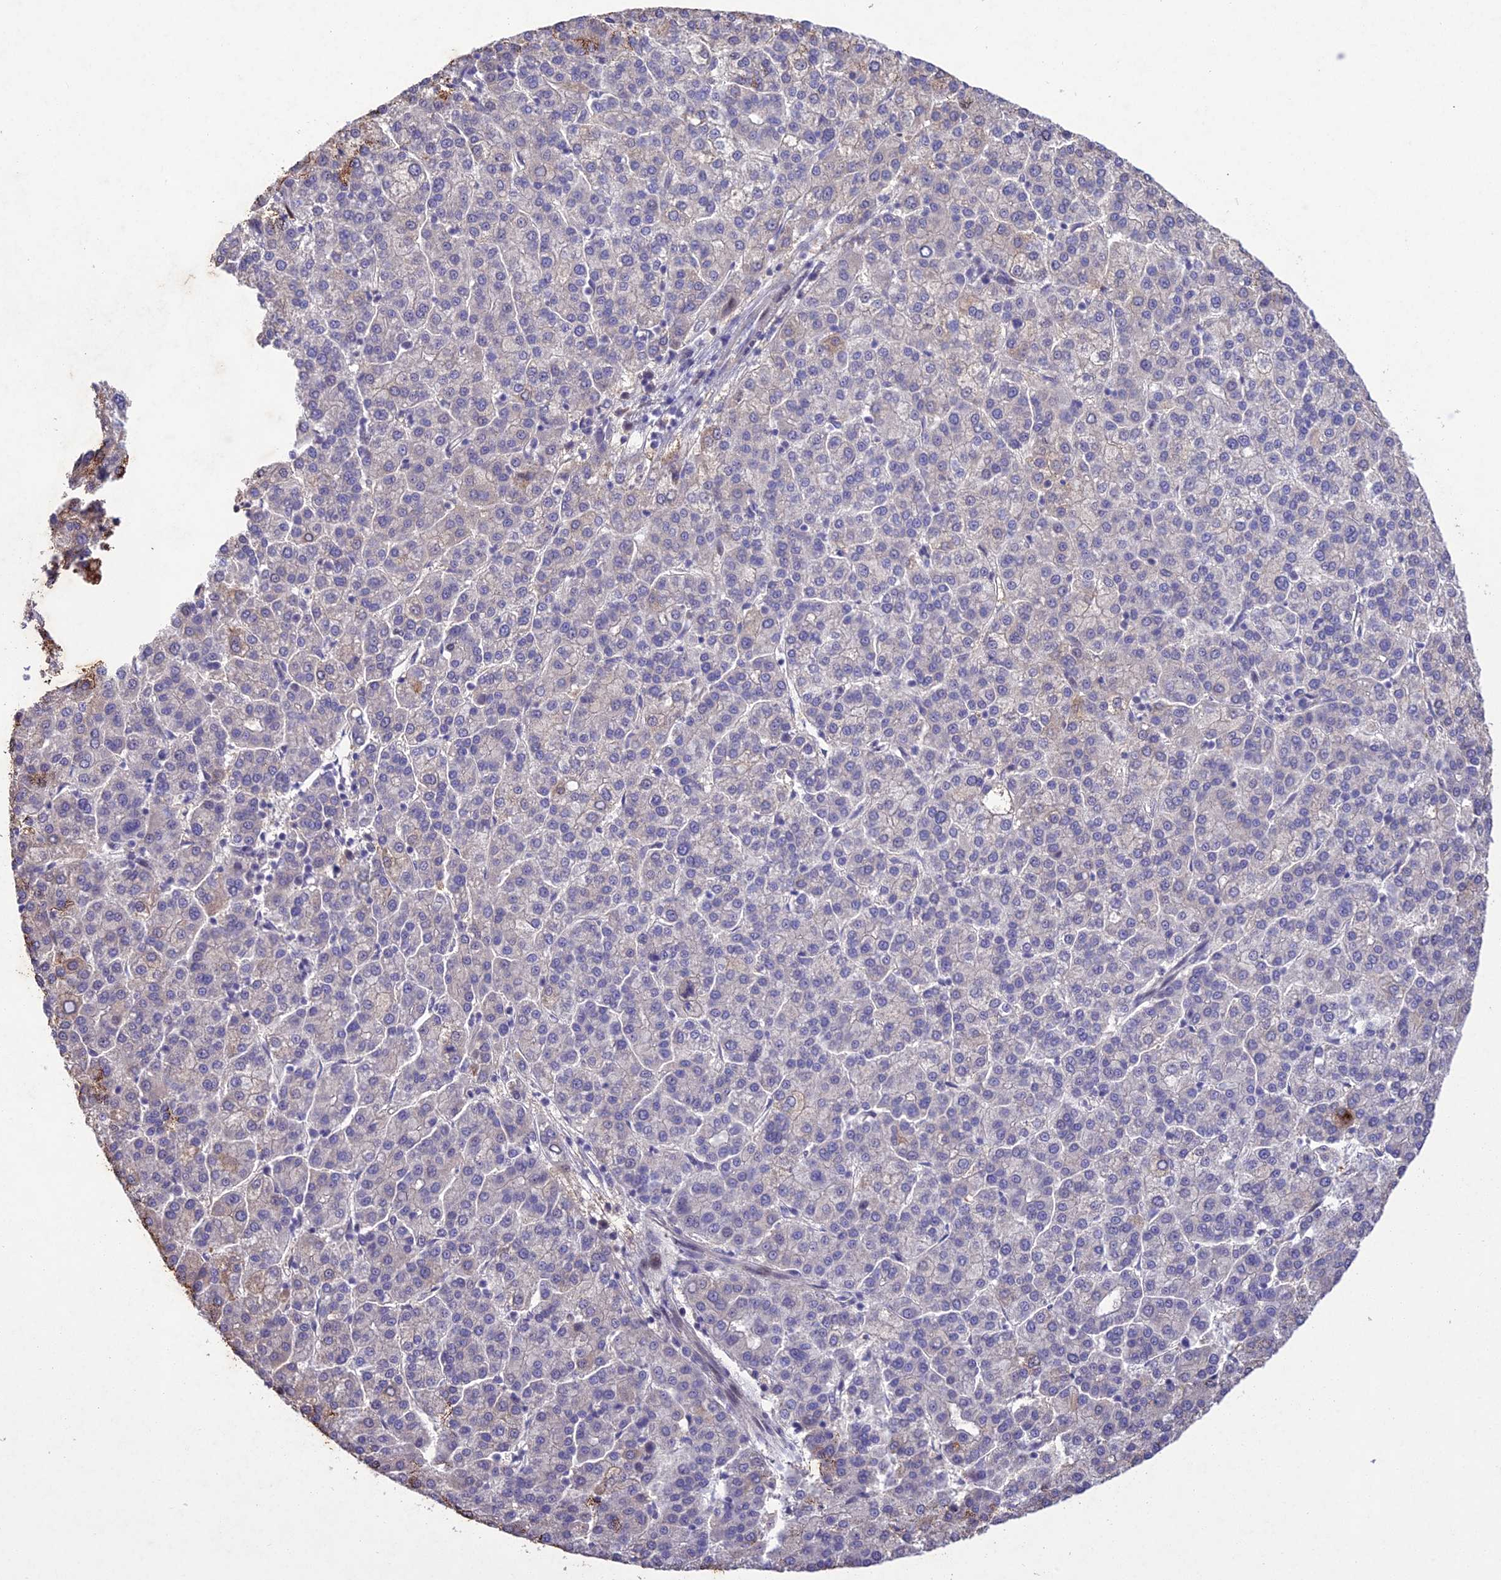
{"staining": {"intensity": "negative", "quantity": "none", "location": "none"}, "tissue": "liver cancer", "cell_type": "Tumor cells", "image_type": "cancer", "snomed": [{"axis": "morphology", "description": "Carcinoma, Hepatocellular, NOS"}, {"axis": "topography", "description": "Liver"}], "caption": "The image reveals no significant expression in tumor cells of liver cancer. (Brightfield microscopy of DAB IHC at high magnification).", "gene": "ANKRD52", "patient": {"sex": "female", "age": 58}}